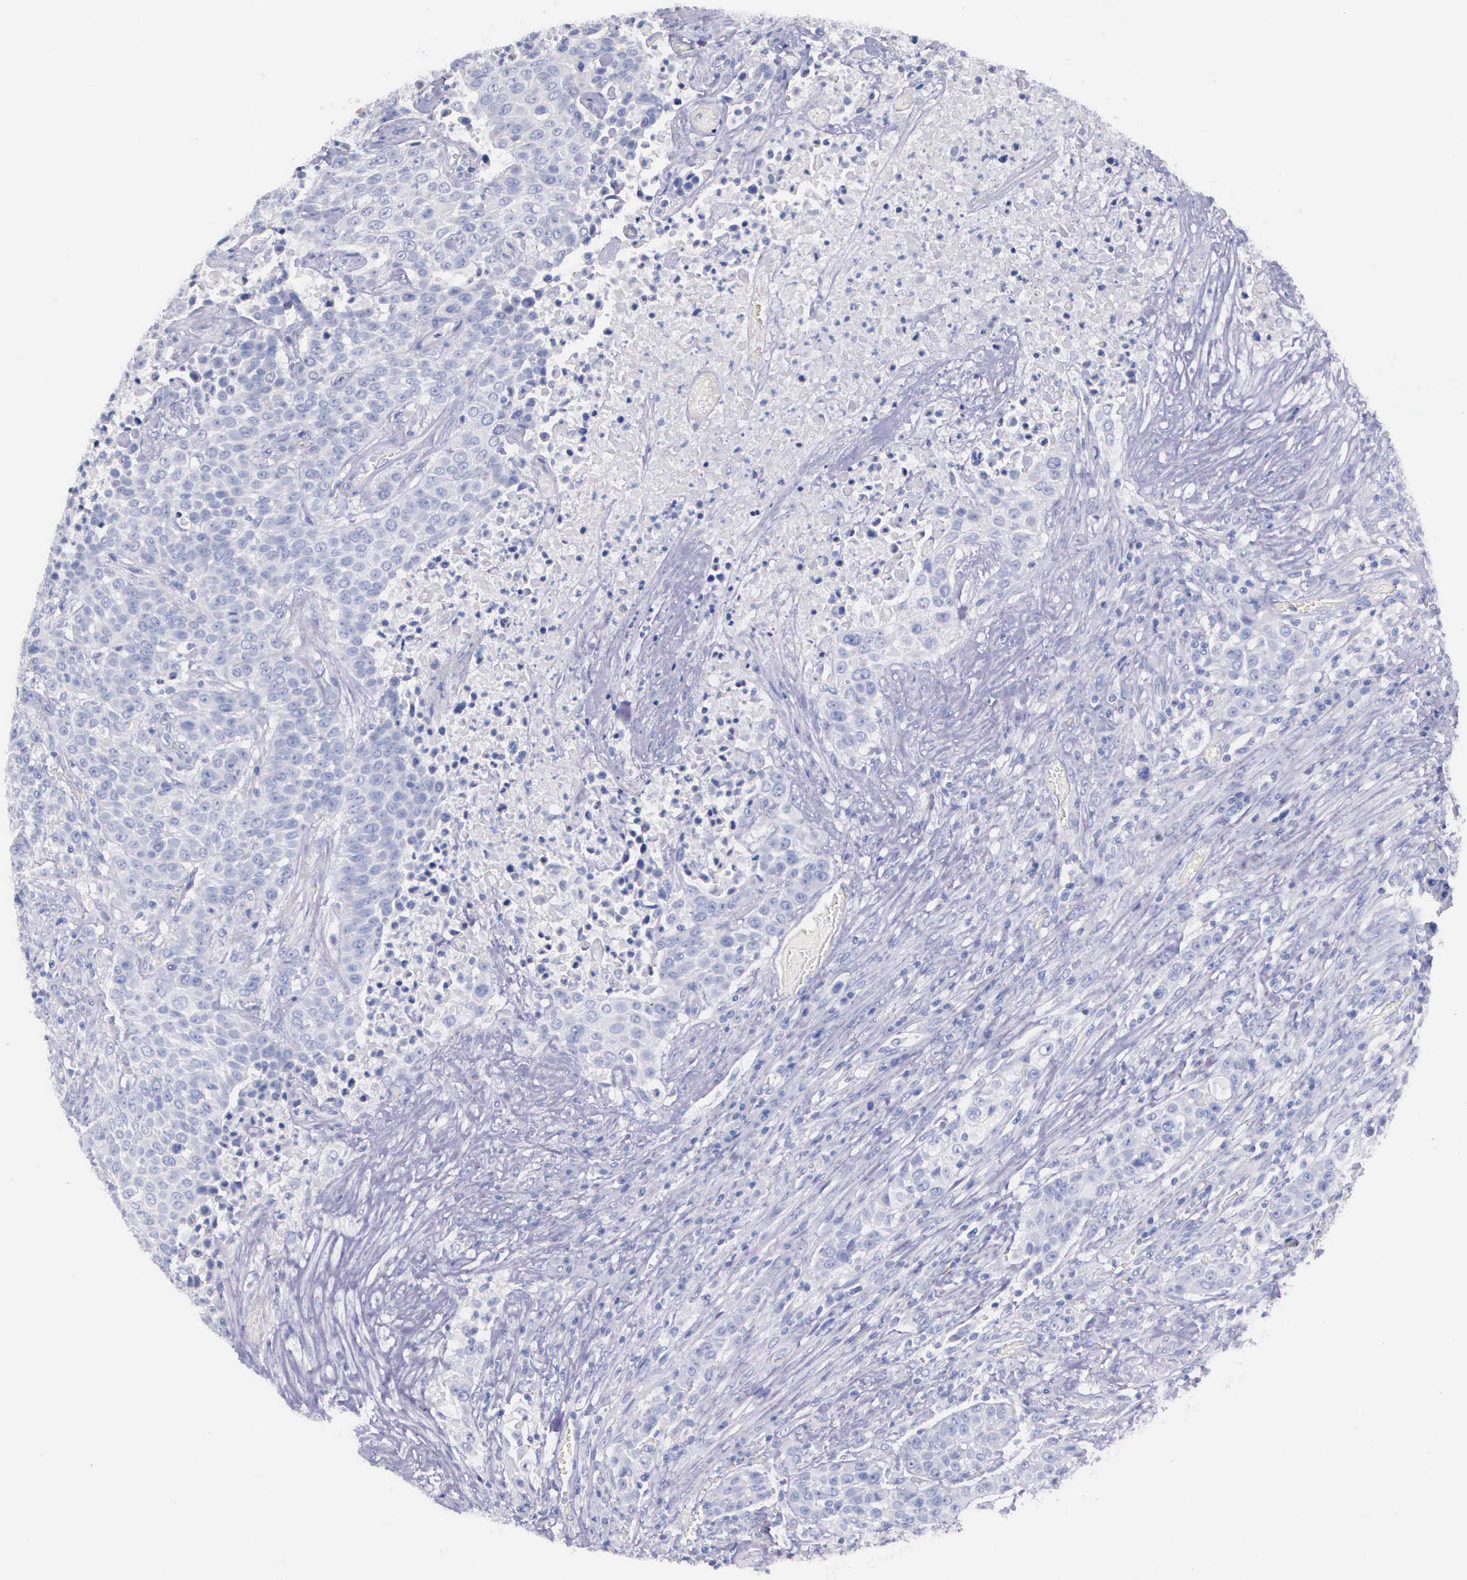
{"staining": {"intensity": "negative", "quantity": "none", "location": "none"}, "tissue": "urothelial cancer", "cell_type": "Tumor cells", "image_type": "cancer", "snomed": [{"axis": "morphology", "description": "Urothelial carcinoma, High grade"}, {"axis": "topography", "description": "Urinary bladder"}], "caption": "Image shows no significant protein positivity in tumor cells of urothelial cancer.", "gene": "THSD7A", "patient": {"sex": "male", "age": 74}}